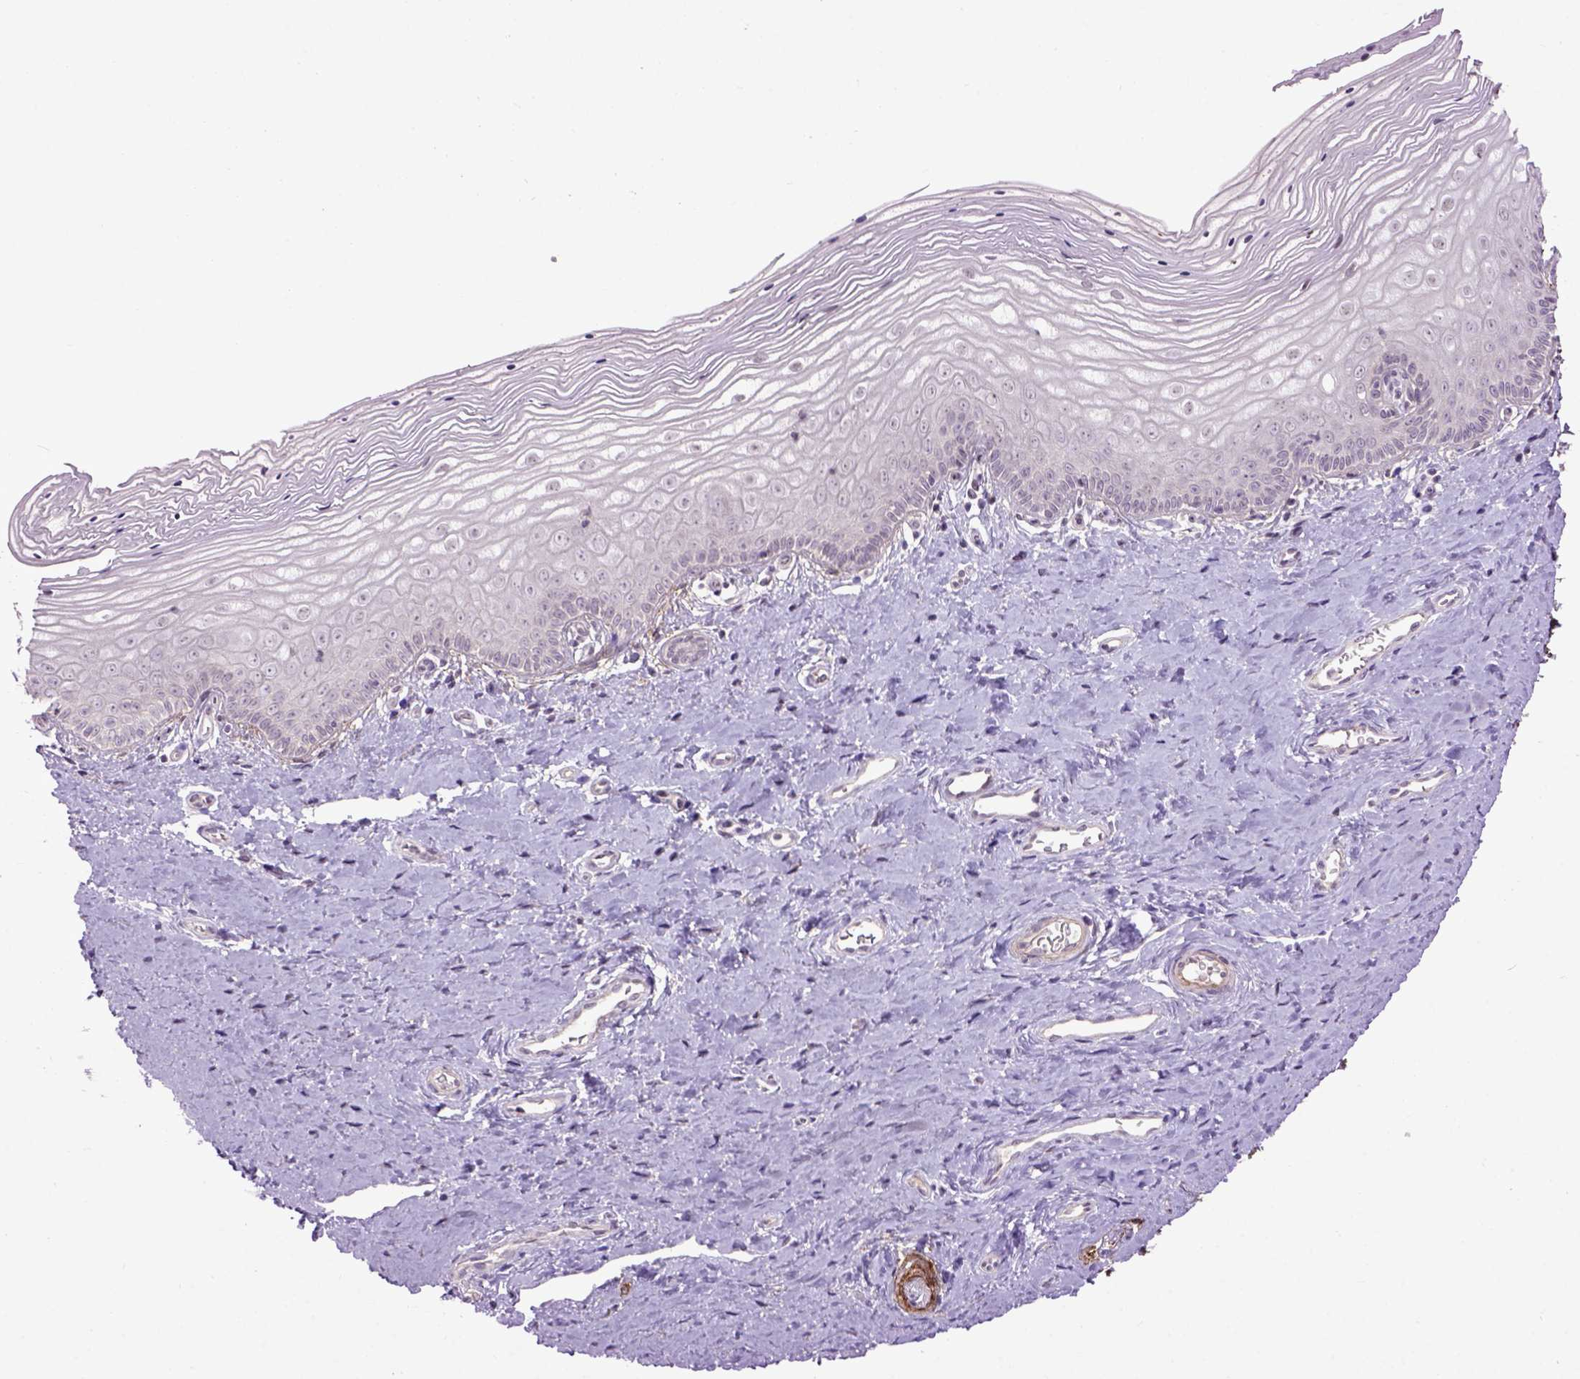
{"staining": {"intensity": "negative", "quantity": "none", "location": "none"}, "tissue": "vagina", "cell_type": "Squamous epithelial cells", "image_type": "normal", "snomed": [{"axis": "morphology", "description": "Normal tissue, NOS"}, {"axis": "topography", "description": "Vagina"}], "caption": "High magnification brightfield microscopy of unremarkable vagina stained with DAB (3,3'-diaminobenzidine) (brown) and counterstained with hematoxylin (blue): squamous epithelial cells show no significant expression.", "gene": "EMILIN3", "patient": {"sex": "female", "age": 39}}